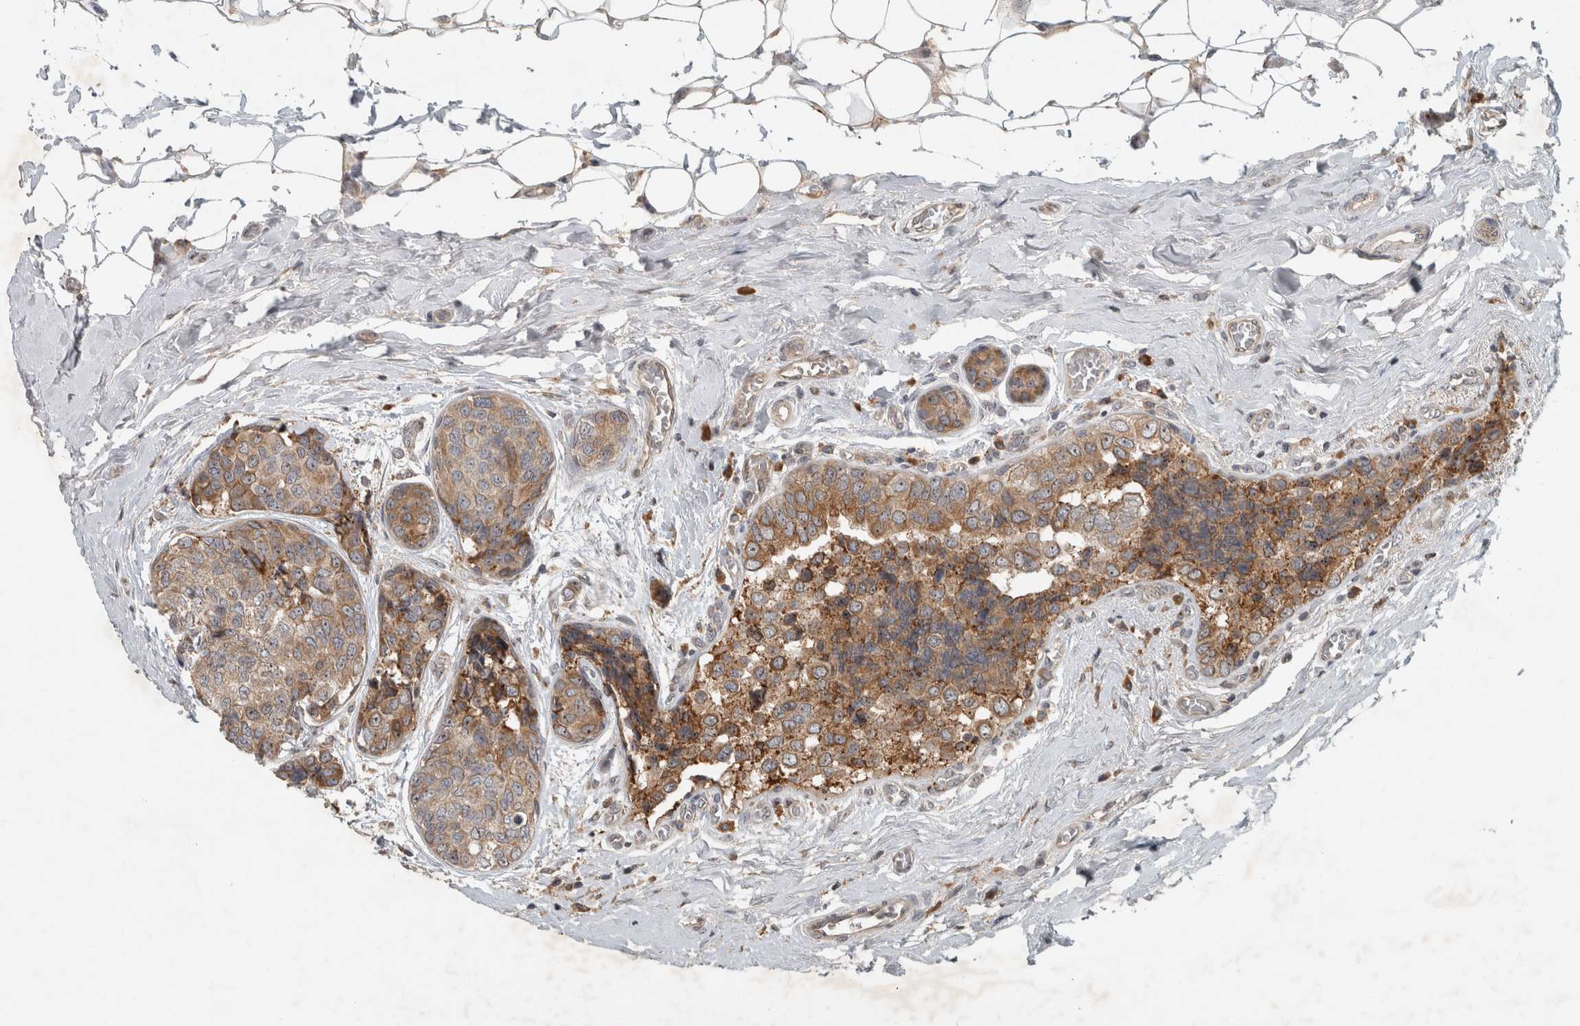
{"staining": {"intensity": "moderate", "quantity": ">75%", "location": "cytoplasmic/membranous"}, "tissue": "breast cancer", "cell_type": "Tumor cells", "image_type": "cancer", "snomed": [{"axis": "morphology", "description": "Normal tissue, NOS"}, {"axis": "morphology", "description": "Duct carcinoma"}, {"axis": "topography", "description": "Breast"}], "caption": "There is medium levels of moderate cytoplasmic/membranous staining in tumor cells of intraductal carcinoma (breast), as demonstrated by immunohistochemical staining (brown color).", "gene": "GPR137B", "patient": {"sex": "female", "age": 43}}